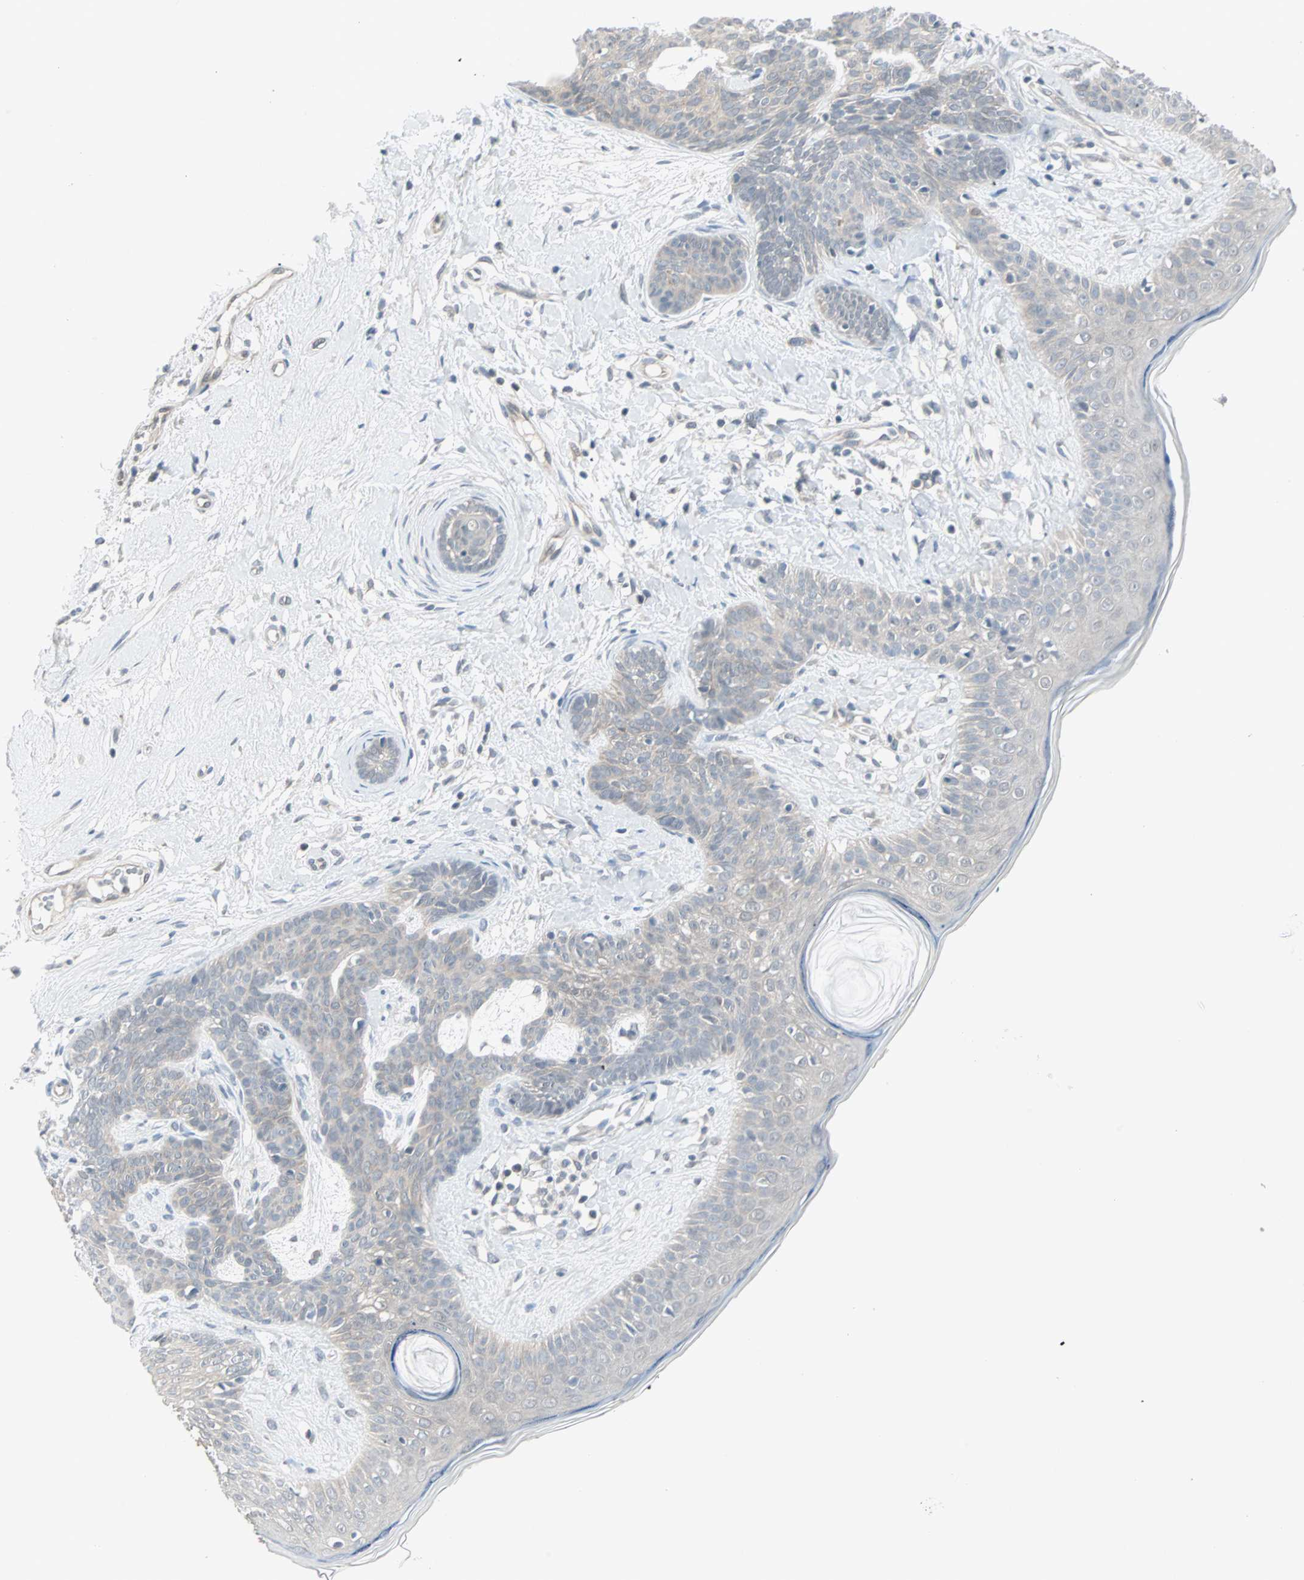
{"staining": {"intensity": "negative", "quantity": "none", "location": "none"}, "tissue": "skin cancer", "cell_type": "Tumor cells", "image_type": "cancer", "snomed": [{"axis": "morphology", "description": "Developmental malformation"}, {"axis": "morphology", "description": "Basal cell carcinoma"}, {"axis": "topography", "description": "Skin"}], "caption": "The micrograph demonstrates no significant expression in tumor cells of skin basal cell carcinoma. (IHC, brightfield microscopy, high magnification).", "gene": "PTPA", "patient": {"sex": "female", "age": 62}}